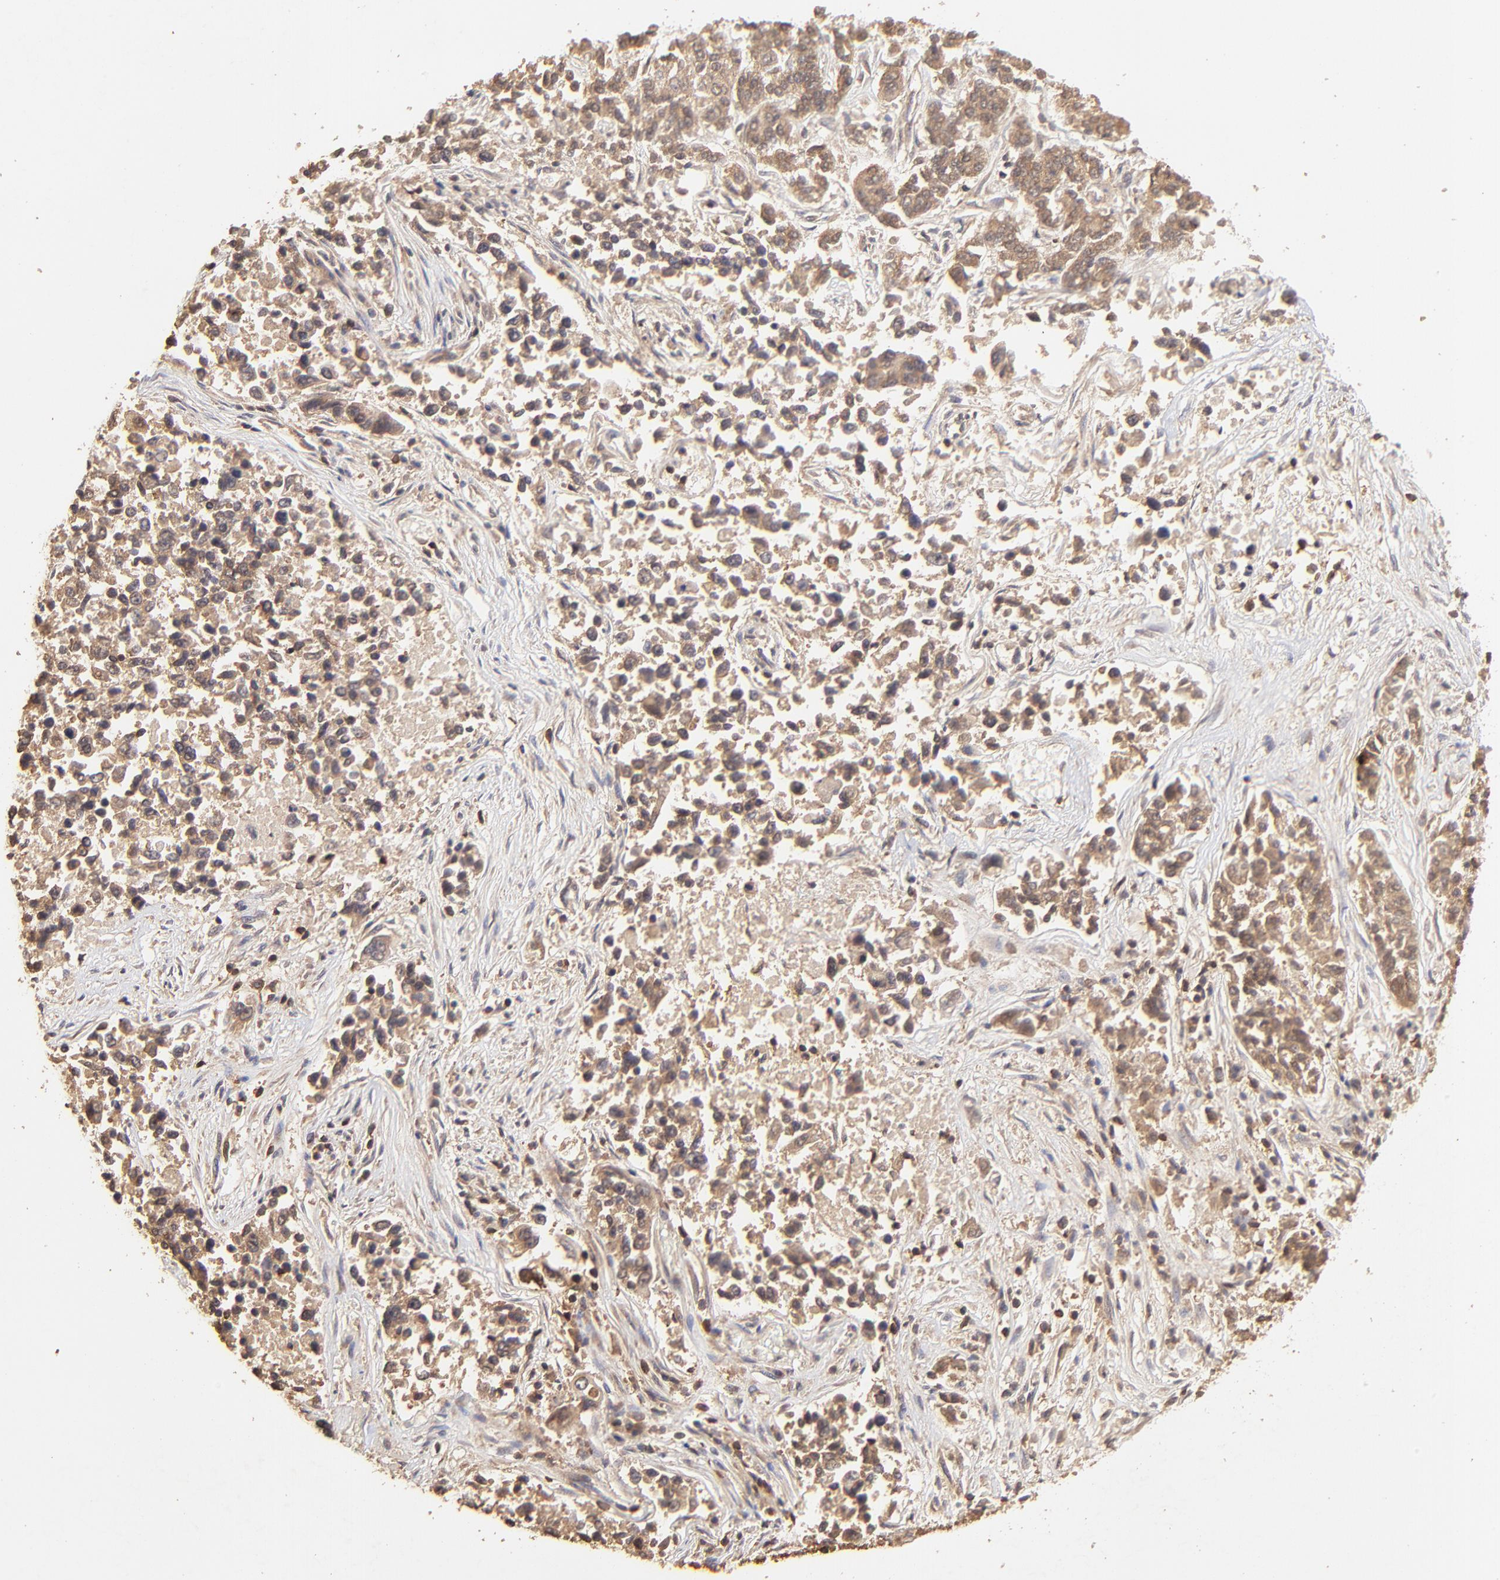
{"staining": {"intensity": "moderate", "quantity": ">75%", "location": "cytoplasmic/membranous"}, "tissue": "lung cancer", "cell_type": "Tumor cells", "image_type": "cancer", "snomed": [{"axis": "morphology", "description": "Adenocarcinoma, NOS"}, {"axis": "topography", "description": "Lung"}], "caption": "Adenocarcinoma (lung) tissue exhibits moderate cytoplasmic/membranous expression in about >75% of tumor cells", "gene": "STON2", "patient": {"sex": "male", "age": 84}}